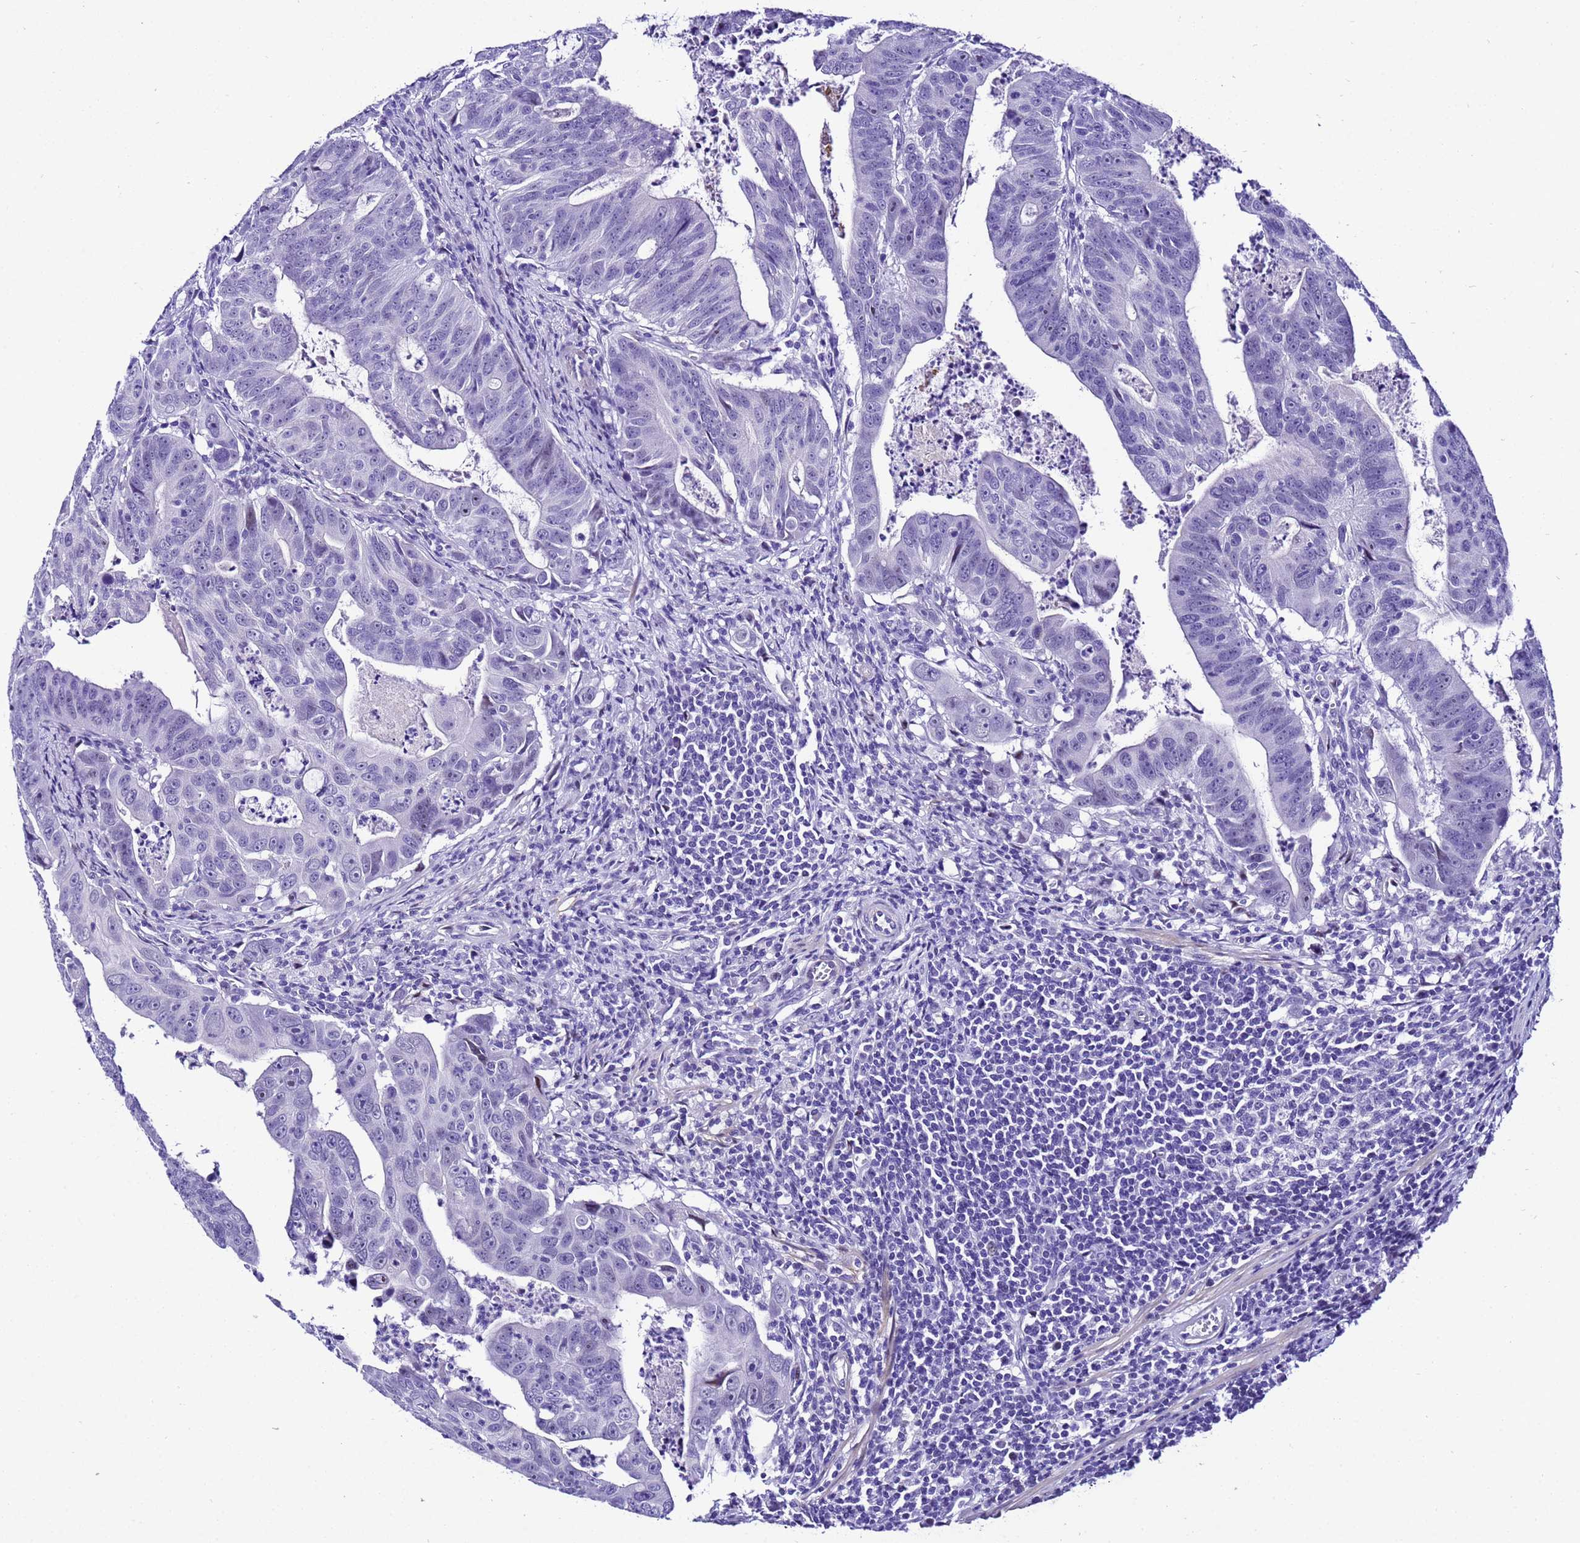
{"staining": {"intensity": "negative", "quantity": "none", "location": "none"}, "tissue": "colorectal cancer", "cell_type": "Tumor cells", "image_type": "cancer", "snomed": [{"axis": "morphology", "description": "Adenocarcinoma, NOS"}, {"axis": "topography", "description": "Rectum"}], "caption": "A histopathology image of colorectal cancer (adenocarcinoma) stained for a protein displays no brown staining in tumor cells. (DAB IHC with hematoxylin counter stain).", "gene": "ZNF417", "patient": {"sex": "male", "age": 69}}